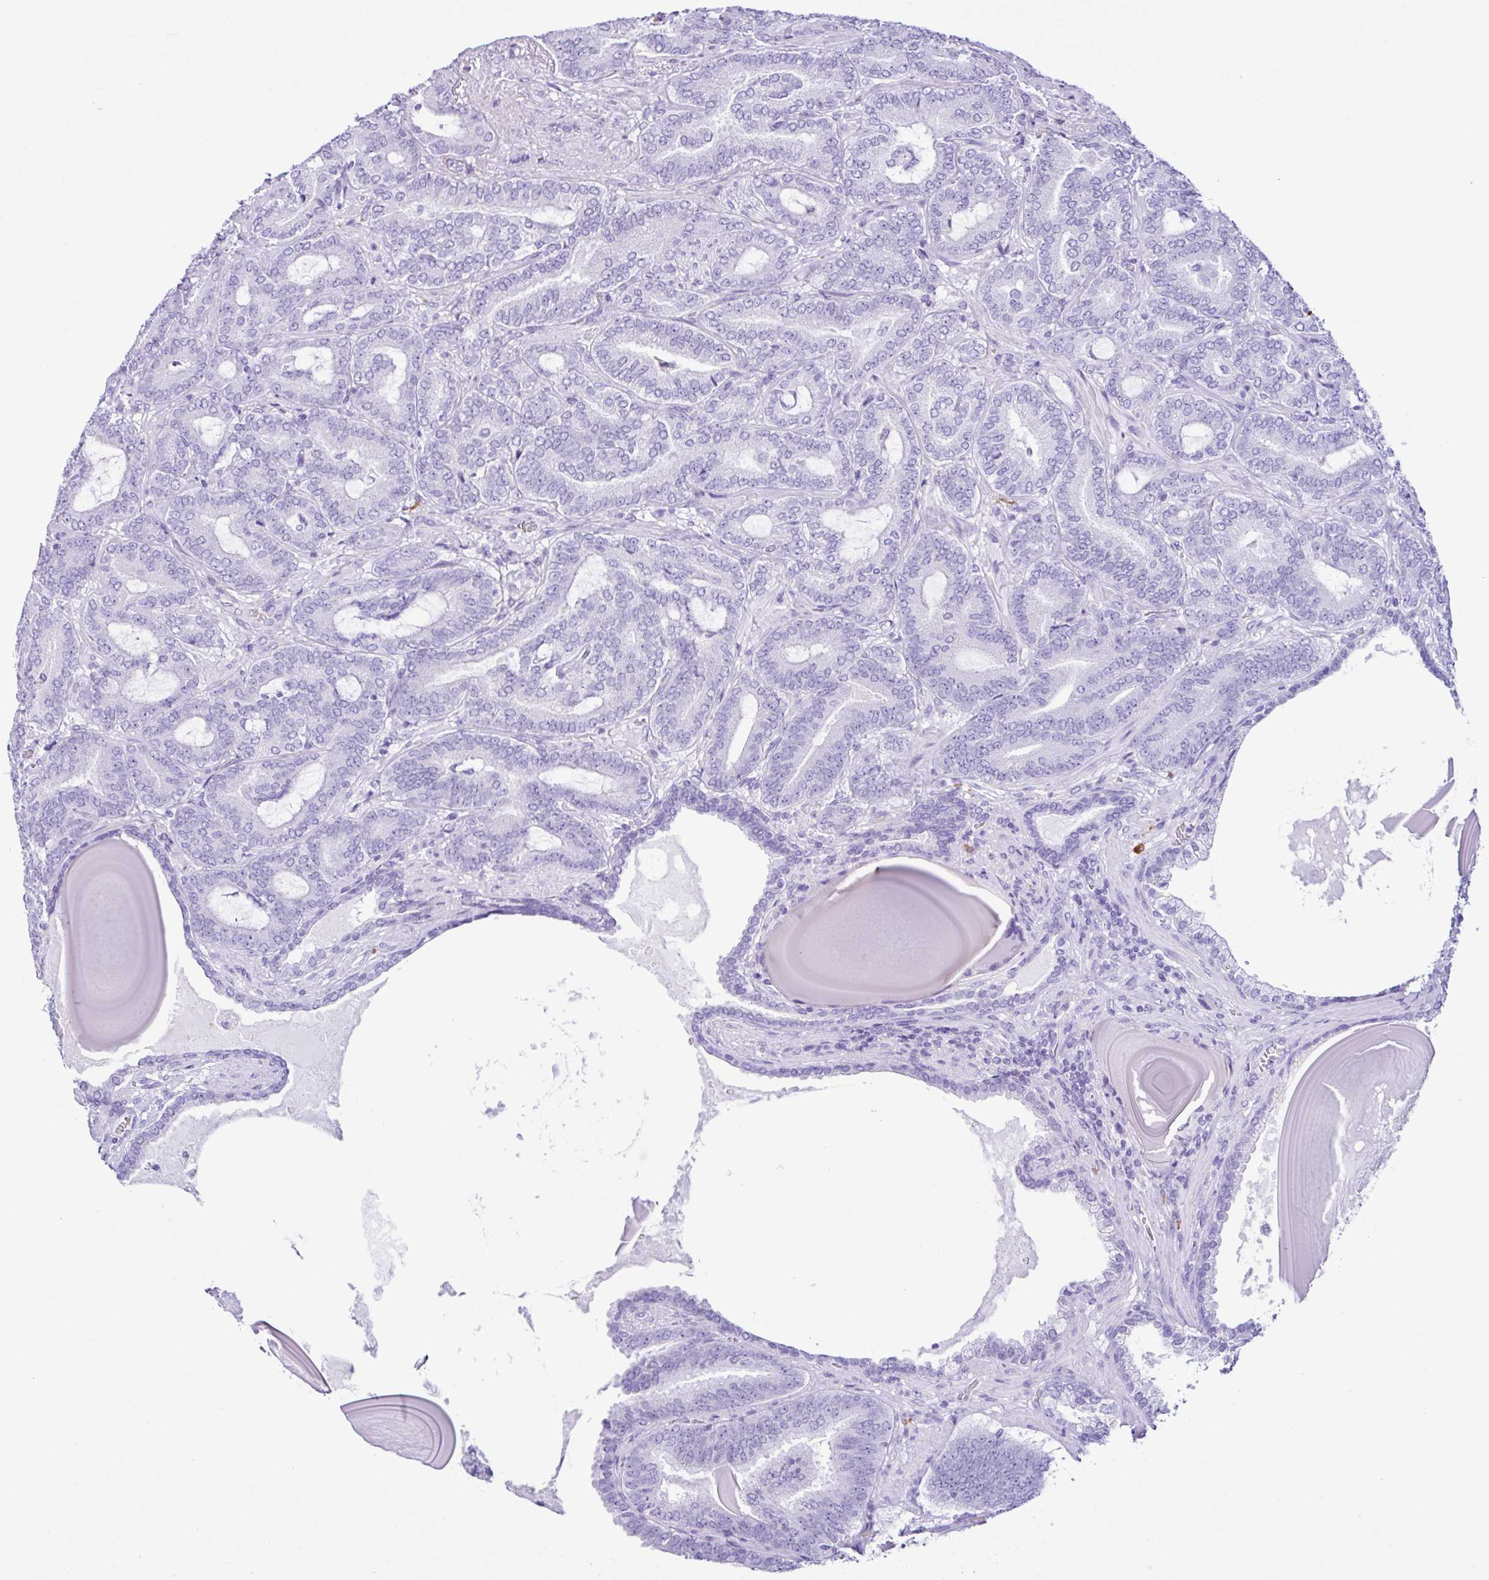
{"staining": {"intensity": "negative", "quantity": "none", "location": "none"}, "tissue": "prostate cancer", "cell_type": "Tumor cells", "image_type": "cancer", "snomed": [{"axis": "morphology", "description": "Adenocarcinoma, High grade"}, {"axis": "topography", "description": "Prostate"}], "caption": "Immunohistochemistry (IHC) of adenocarcinoma (high-grade) (prostate) demonstrates no staining in tumor cells. The staining is performed using DAB (3,3'-diaminobenzidine) brown chromogen with nuclei counter-stained in using hematoxylin.", "gene": "PIGF", "patient": {"sex": "male", "age": 62}}